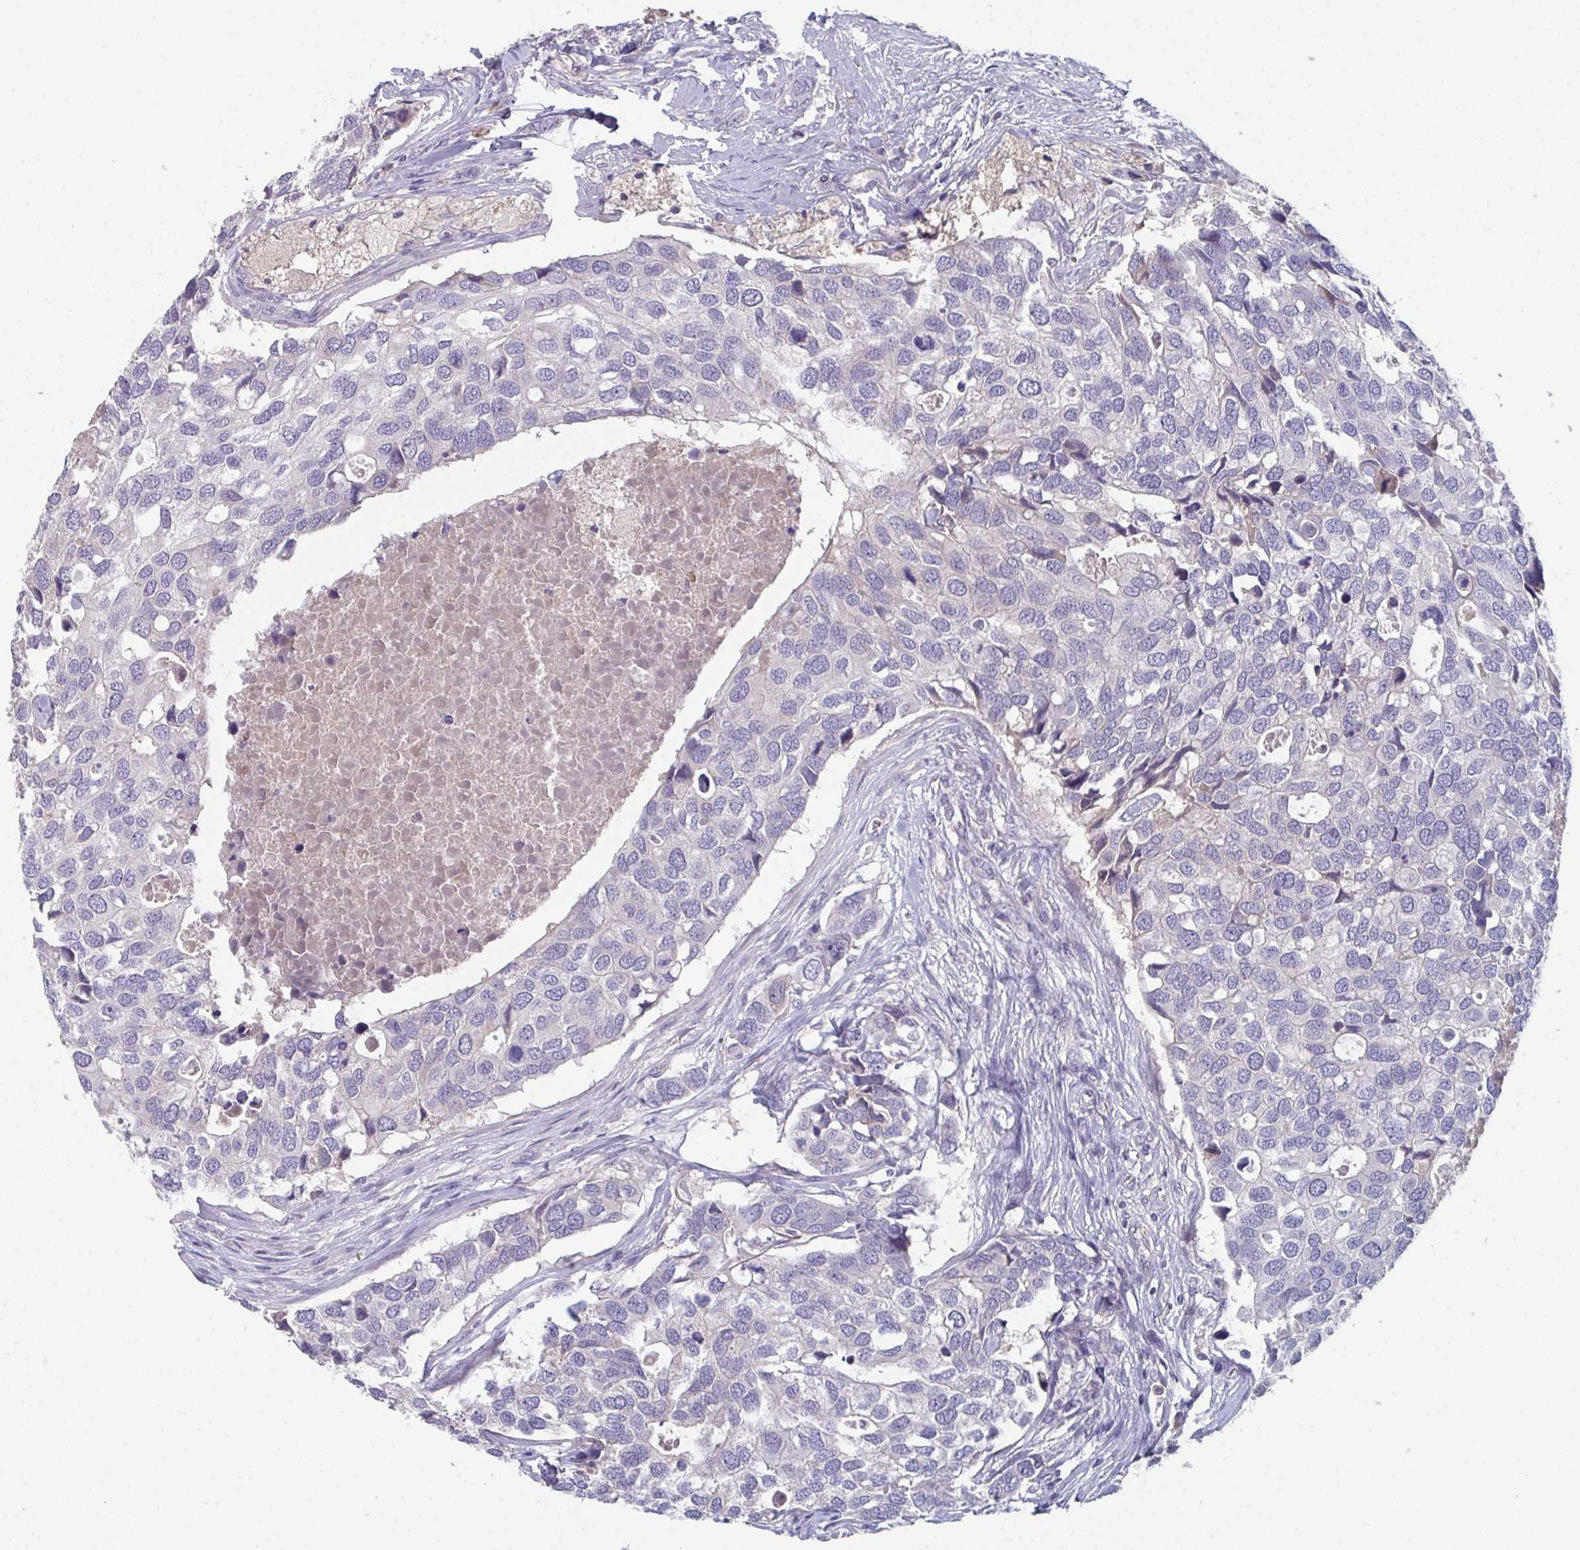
{"staining": {"intensity": "negative", "quantity": "none", "location": "none"}, "tissue": "breast cancer", "cell_type": "Tumor cells", "image_type": "cancer", "snomed": [{"axis": "morphology", "description": "Duct carcinoma"}, {"axis": "topography", "description": "Breast"}], "caption": "This is an immunohistochemistry (IHC) photomicrograph of human breast intraductal carcinoma. There is no staining in tumor cells.", "gene": "HGFAC", "patient": {"sex": "female", "age": 83}}